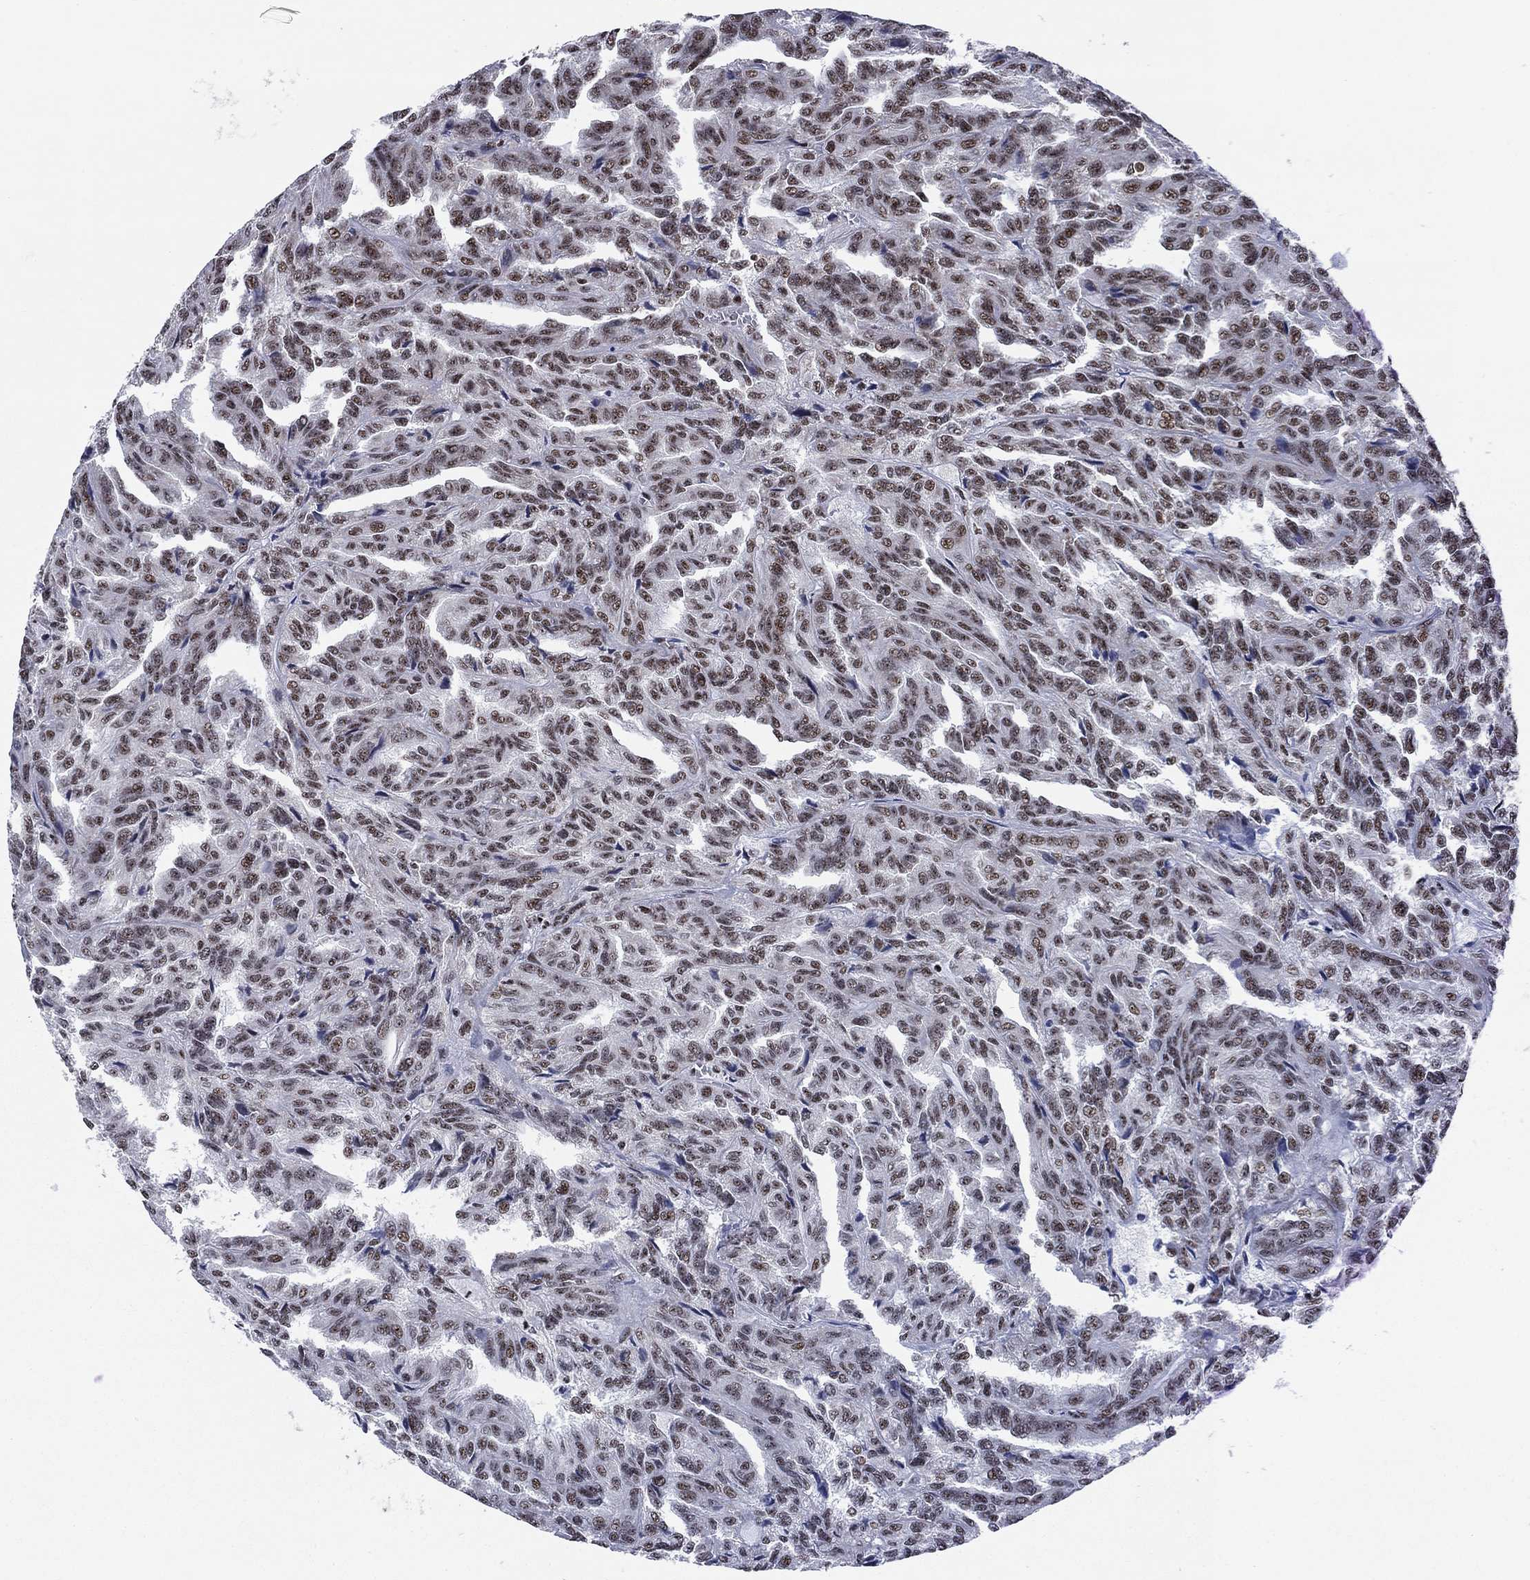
{"staining": {"intensity": "moderate", "quantity": "25%-75%", "location": "nuclear"}, "tissue": "renal cancer", "cell_type": "Tumor cells", "image_type": "cancer", "snomed": [{"axis": "morphology", "description": "Adenocarcinoma, NOS"}, {"axis": "topography", "description": "Kidney"}], "caption": "A brown stain labels moderate nuclear expression of a protein in renal cancer tumor cells.", "gene": "N4BP2", "patient": {"sex": "male", "age": 79}}